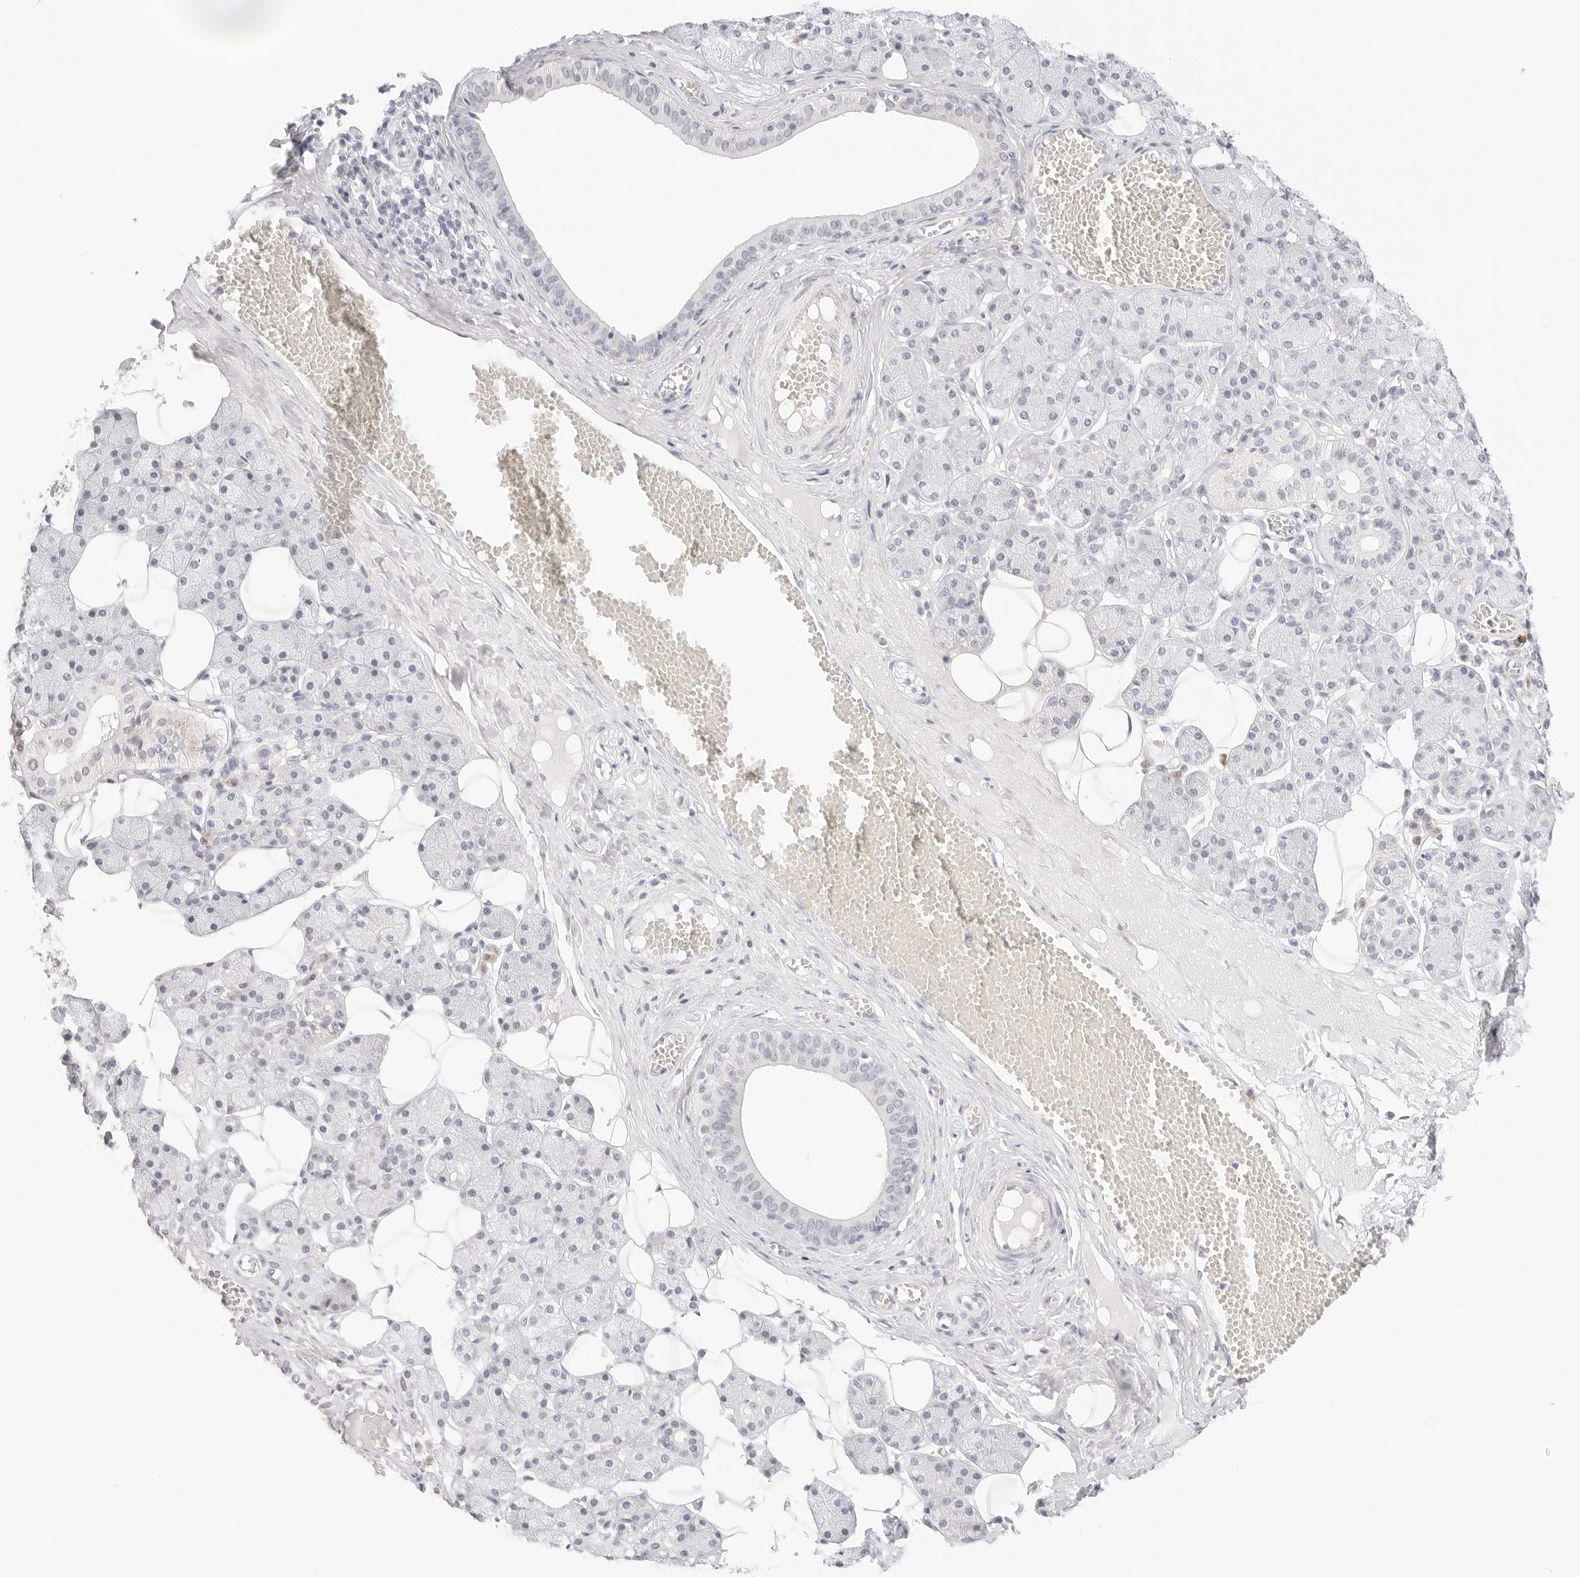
{"staining": {"intensity": "negative", "quantity": "none", "location": "none"}, "tissue": "salivary gland", "cell_type": "Glandular cells", "image_type": "normal", "snomed": [{"axis": "morphology", "description": "Normal tissue, NOS"}, {"axis": "topography", "description": "Salivary gland"}], "caption": "A micrograph of salivary gland stained for a protein reveals no brown staining in glandular cells. Brightfield microscopy of immunohistochemistry (IHC) stained with DAB (brown) and hematoxylin (blue), captured at high magnification.", "gene": "XKR4", "patient": {"sex": "female", "age": 33}}